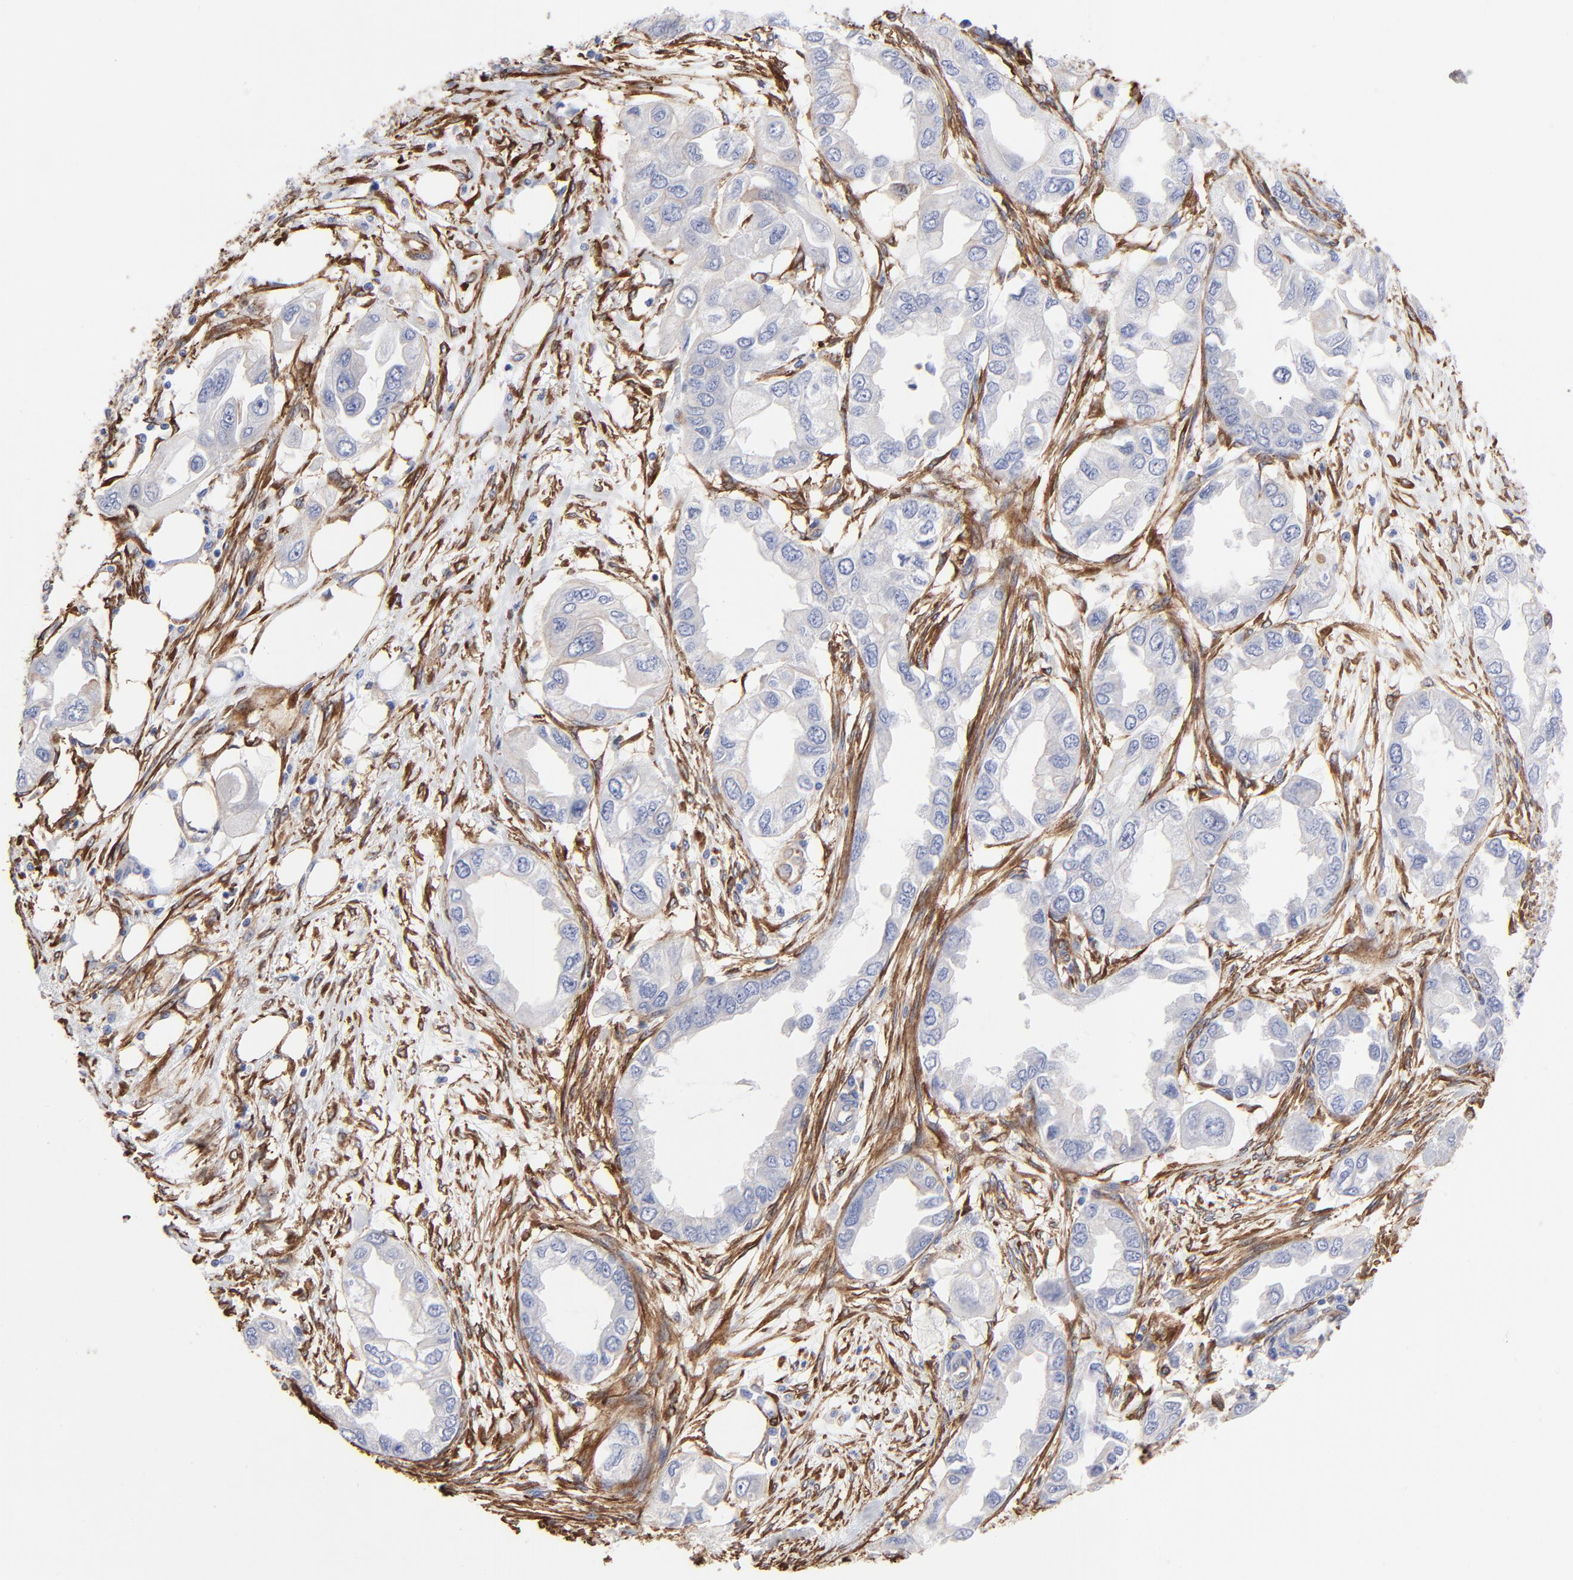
{"staining": {"intensity": "negative", "quantity": "none", "location": "none"}, "tissue": "endometrial cancer", "cell_type": "Tumor cells", "image_type": "cancer", "snomed": [{"axis": "morphology", "description": "Adenocarcinoma, NOS"}, {"axis": "topography", "description": "Endometrium"}], "caption": "Protein analysis of endometrial cancer shows no significant expression in tumor cells. (Brightfield microscopy of DAB immunohistochemistry at high magnification).", "gene": "CILP", "patient": {"sex": "female", "age": 67}}